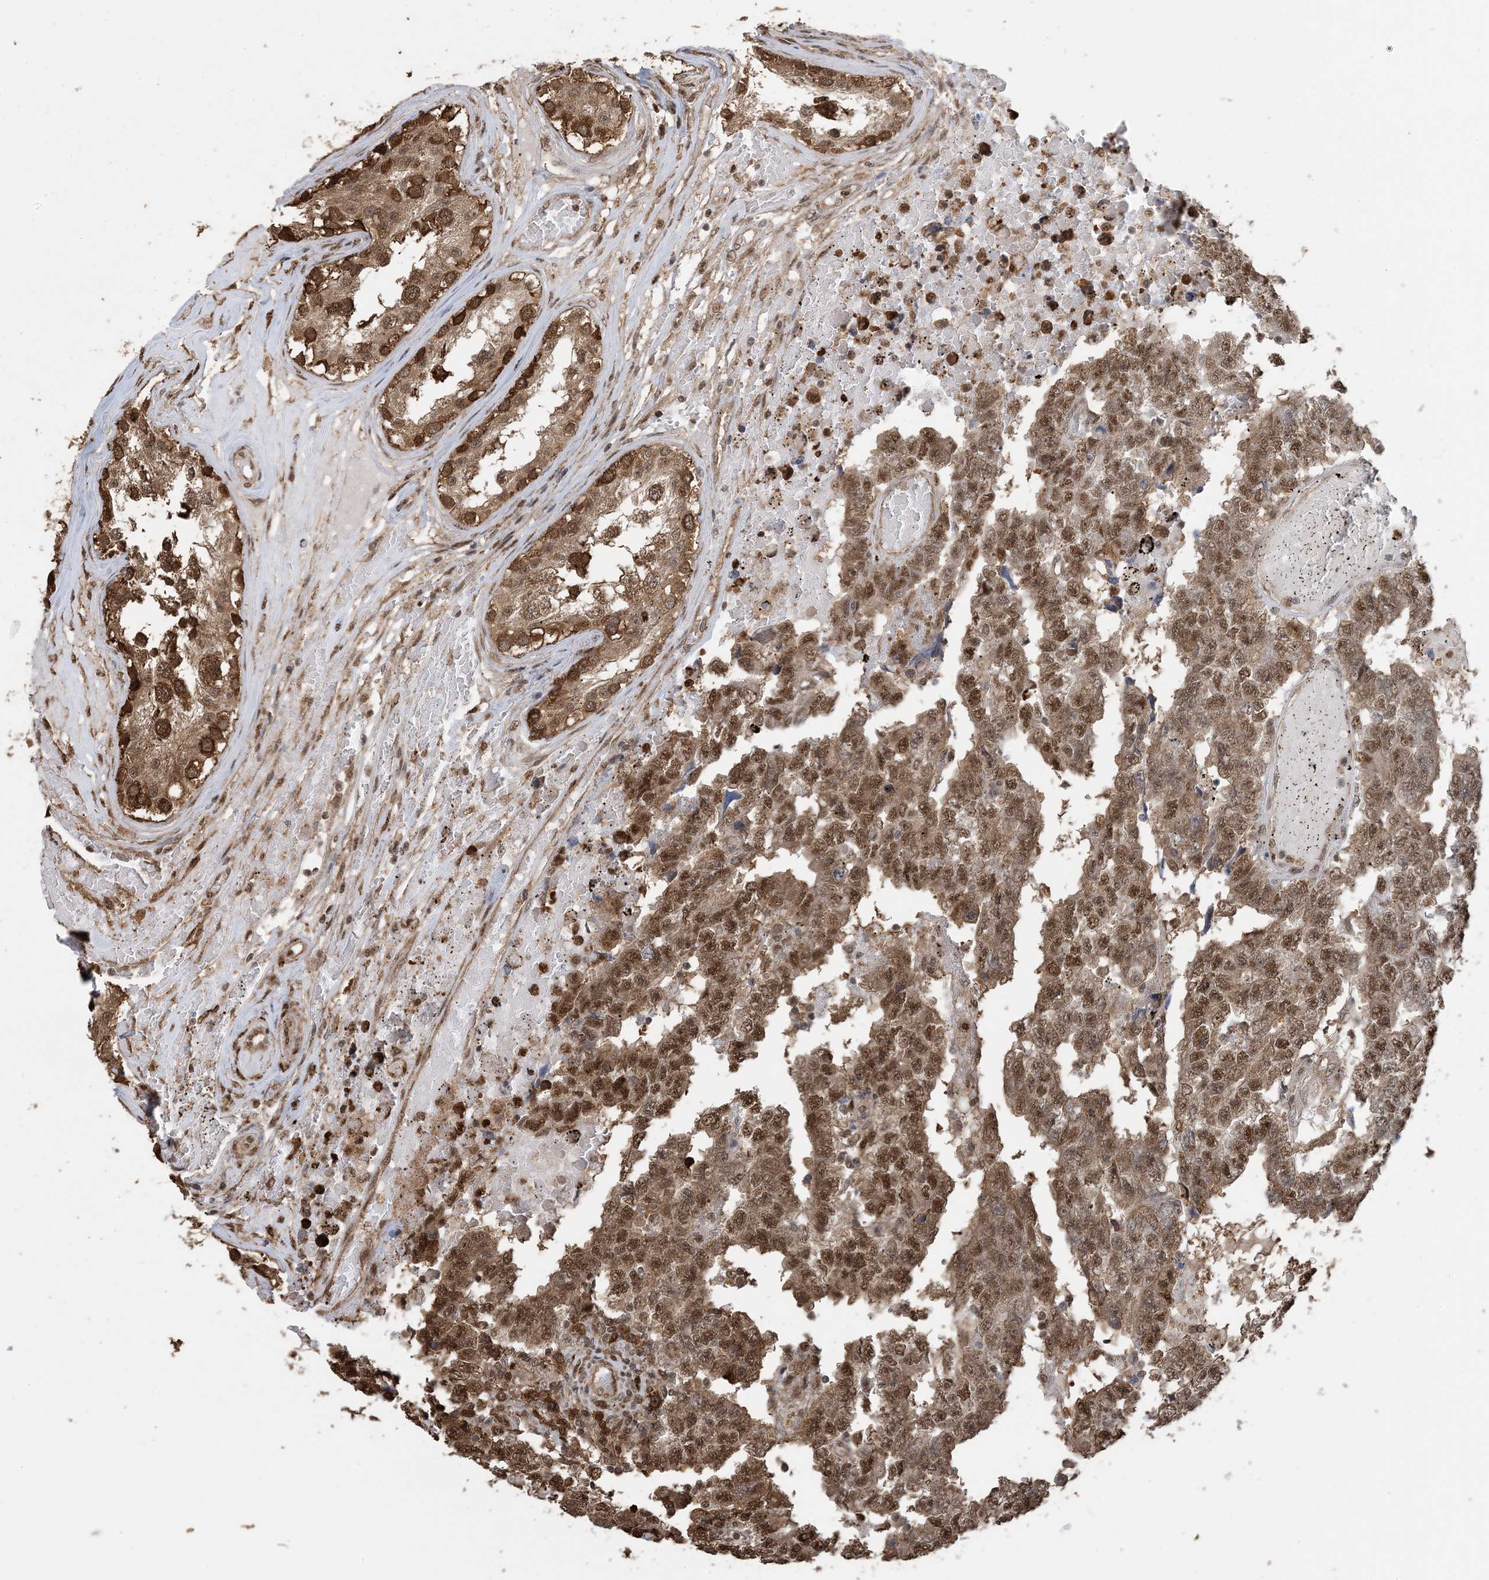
{"staining": {"intensity": "strong", "quantity": ">75%", "location": "cytoplasmic/membranous,nuclear"}, "tissue": "testis cancer", "cell_type": "Tumor cells", "image_type": "cancer", "snomed": [{"axis": "morphology", "description": "Carcinoma, Embryonal, NOS"}, {"axis": "topography", "description": "Testis"}], "caption": "Immunohistochemical staining of testis cancer (embryonal carcinoma) shows high levels of strong cytoplasmic/membranous and nuclear expression in about >75% of tumor cells.", "gene": "HSPA1A", "patient": {"sex": "male", "age": 25}}